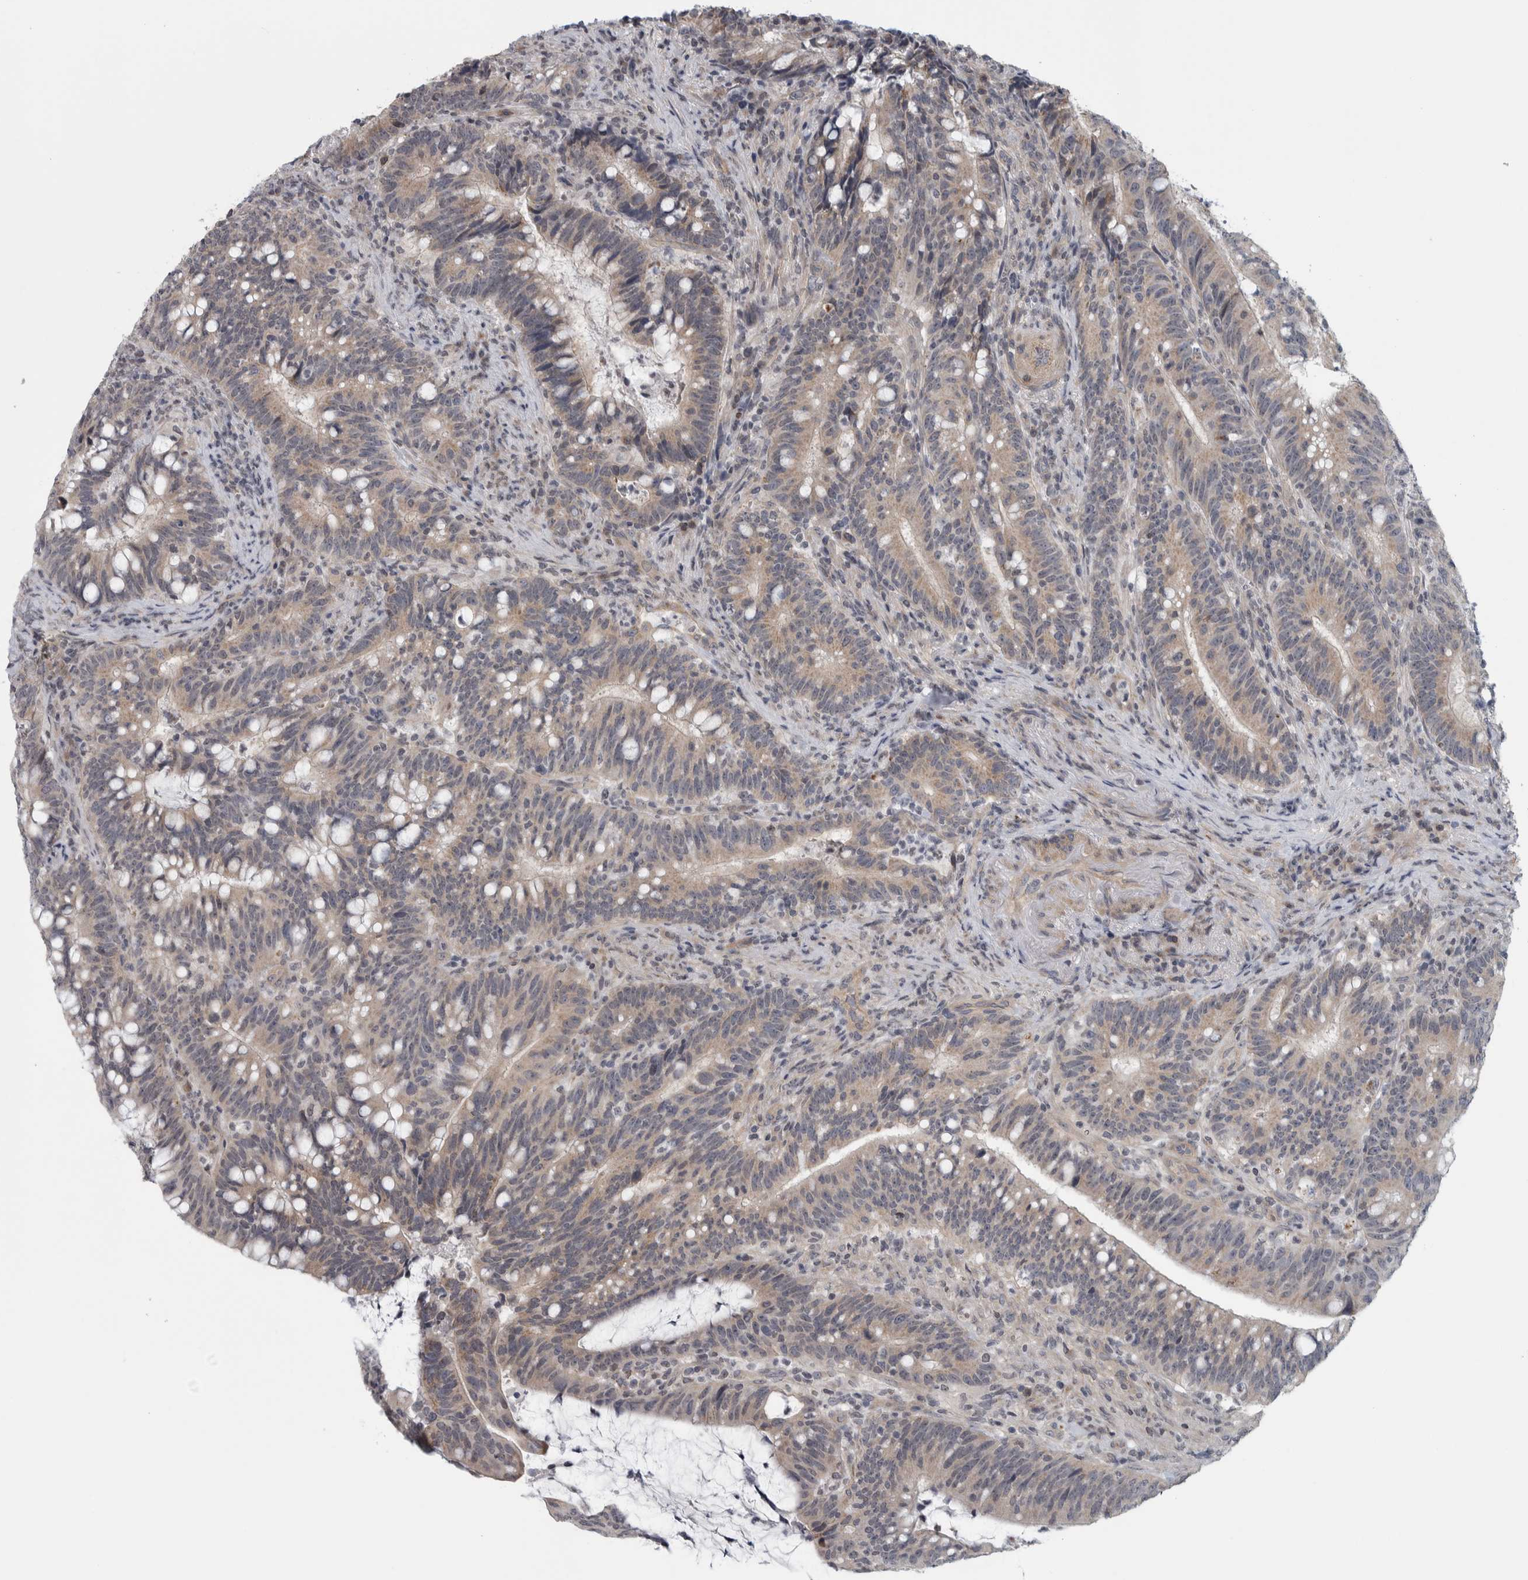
{"staining": {"intensity": "weak", "quantity": ">75%", "location": "cytoplasmic/membranous"}, "tissue": "colorectal cancer", "cell_type": "Tumor cells", "image_type": "cancer", "snomed": [{"axis": "morphology", "description": "Adenocarcinoma, NOS"}, {"axis": "topography", "description": "Colon"}], "caption": "There is low levels of weak cytoplasmic/membranous staining in tumor cells of adenocarcinoma (colorectal), as demonstrated by immunohistochemical staining (brown color).", "gene": "CWC27", "patient": {"sex": "female", "age": 66}}